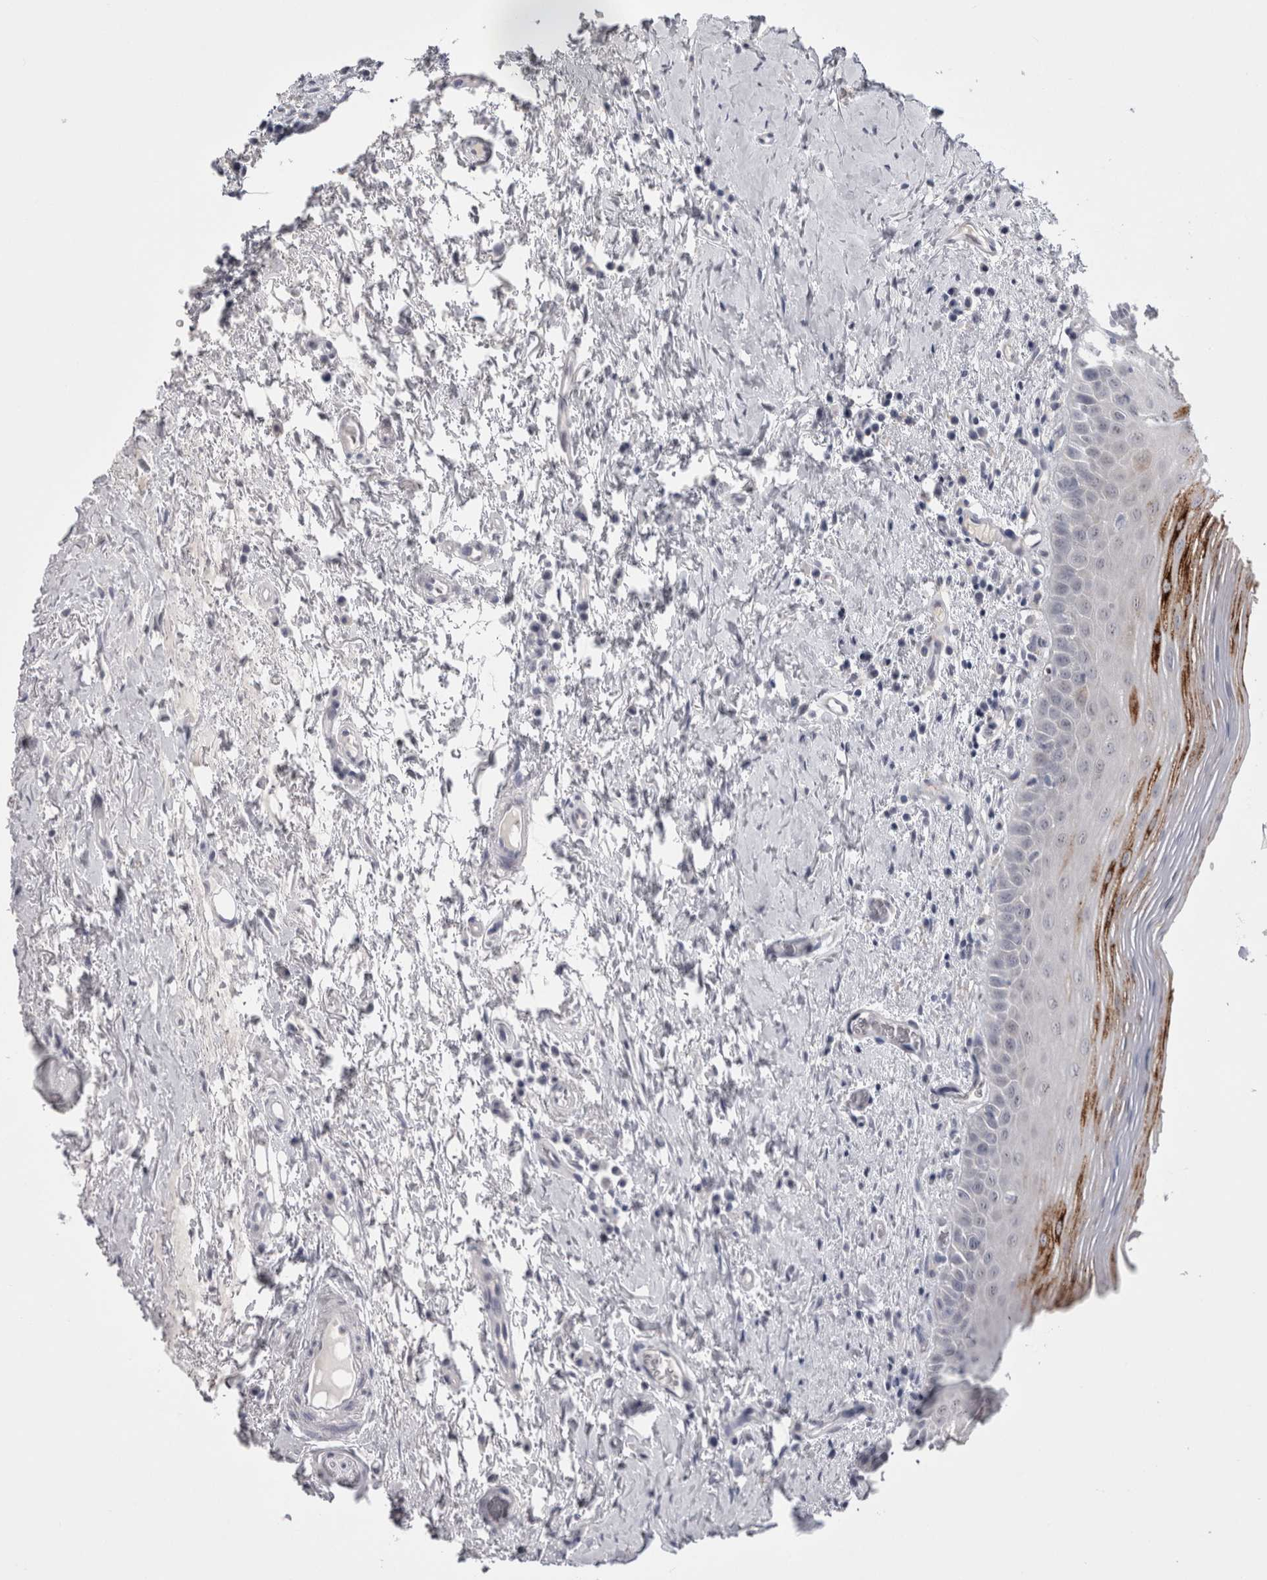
{"staining": {"intensity": "strong", "quantity": "<25%", "location": "cytoplasmic/membranous"}, "tissue": "oral mucosa", "cell_type": "Squamous epithelial cells", "image_type": "normal", "snomed": [{"axis": "morphology", "description": "Normal tissue, NOS"}, {"axis": "topography", "description": "Oral tissue"}], "caption": "Protein expression analysis of unremarkable human oral mucosa reveals strong cytoplasmic/membranous expression in about <25% of squamous epithelial cells.", "gene": "PWP2", "patient": {"sex": "male", "age": 82}}